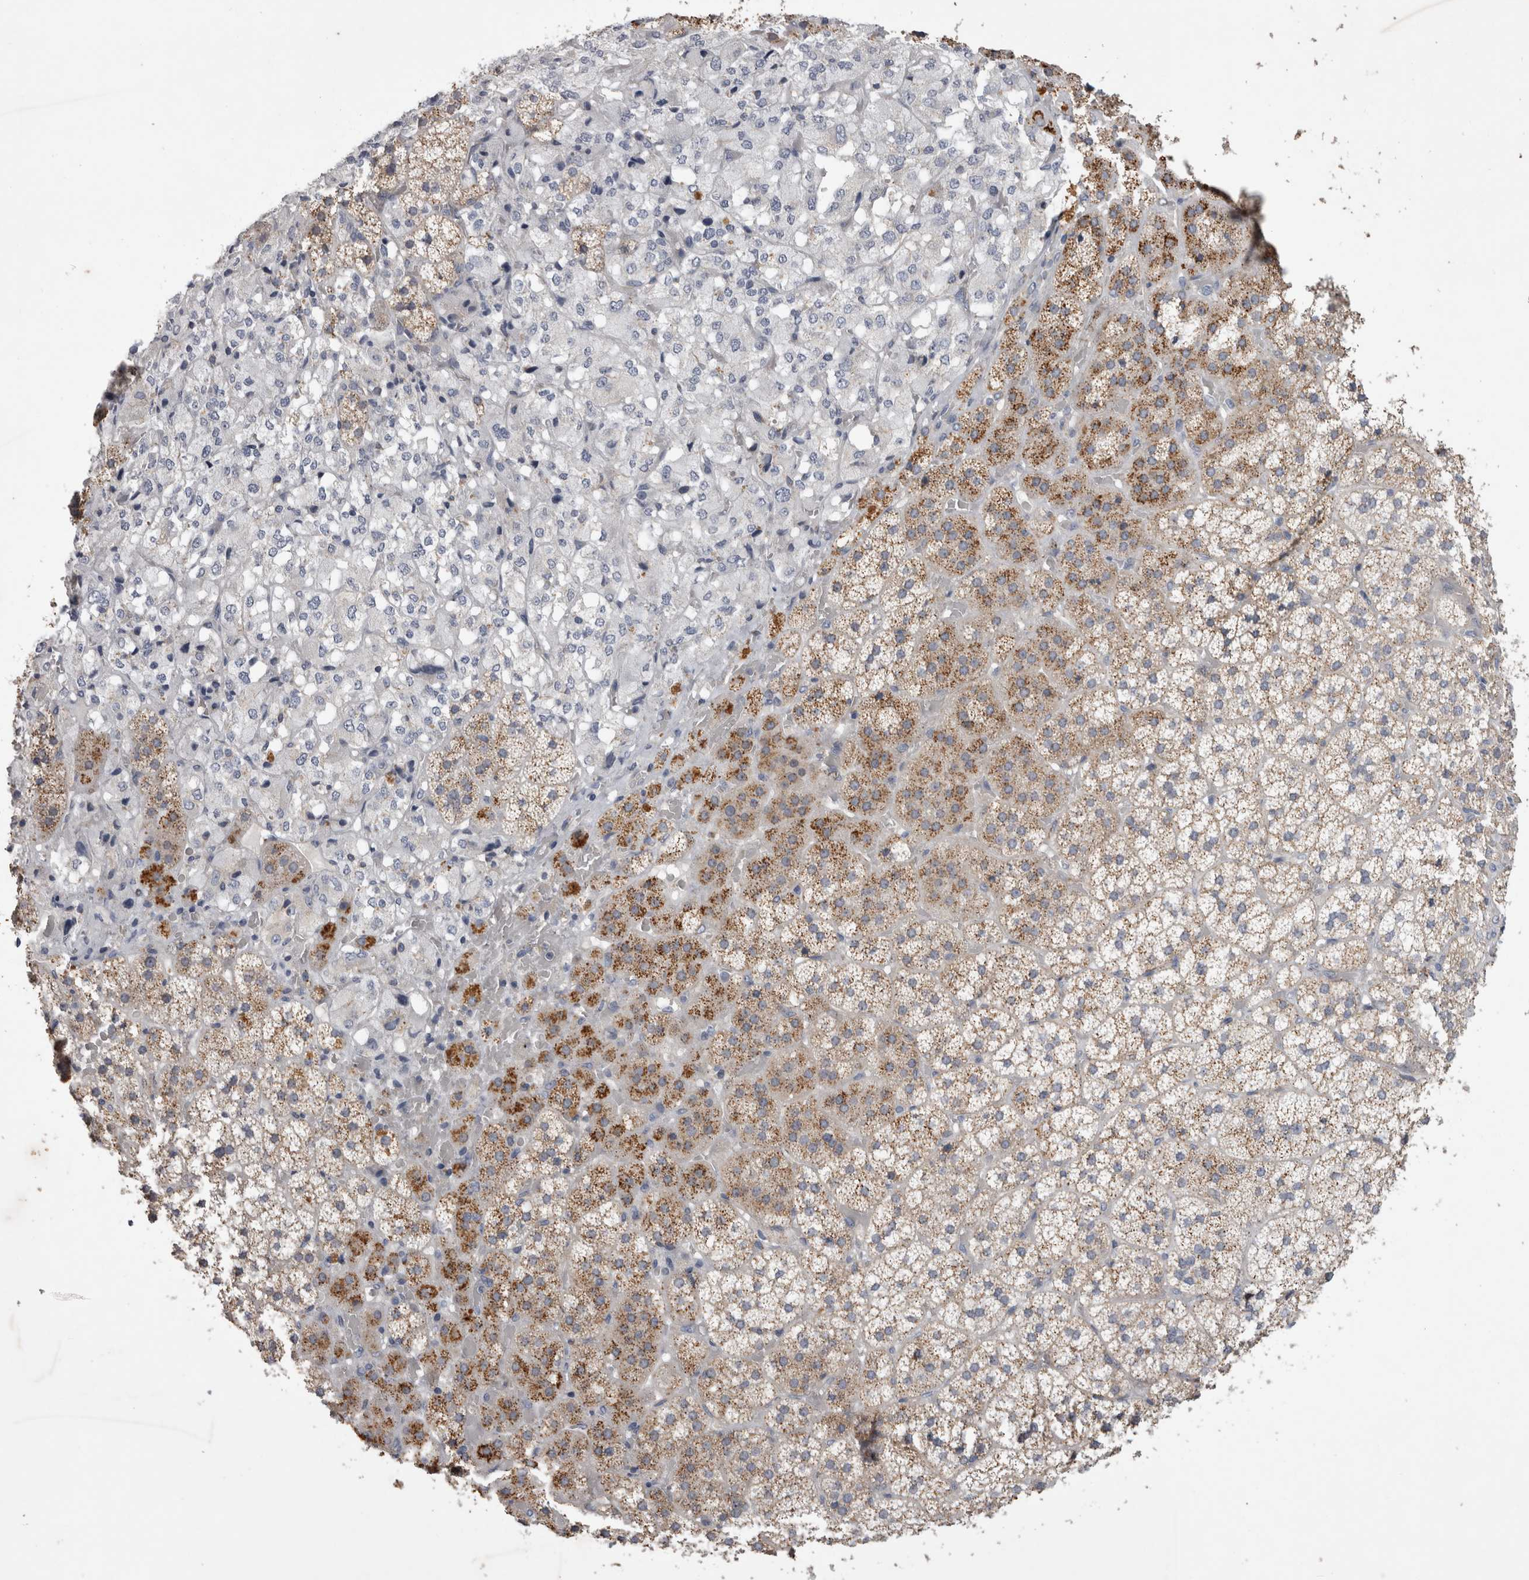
{"staining": {"intensity": "moderate", "quantity": "25%-75%", "location": "cytoplasmic/membranous"}, "tissue": "adrenal gland", "cell_type": "Glandular cells", "image_type": "normal", "snomed": [{"axis": "morphology", "description": "Normal tissue, NOS"}, {"axis": "topography", "description": "Adrenal gland"}], "caption": "Adrenal gland stained with DAB (3,3'-diaminobenzidine) IHC displays medium levels of moderate cytoplasmic/membranous positivity in about 25%-75% of glandular cells. (DAB IHC, brown staining for protein, blue staining for nuclei).", "gene": "STRADB", "patient": {"sex": "female", "age": 44}}